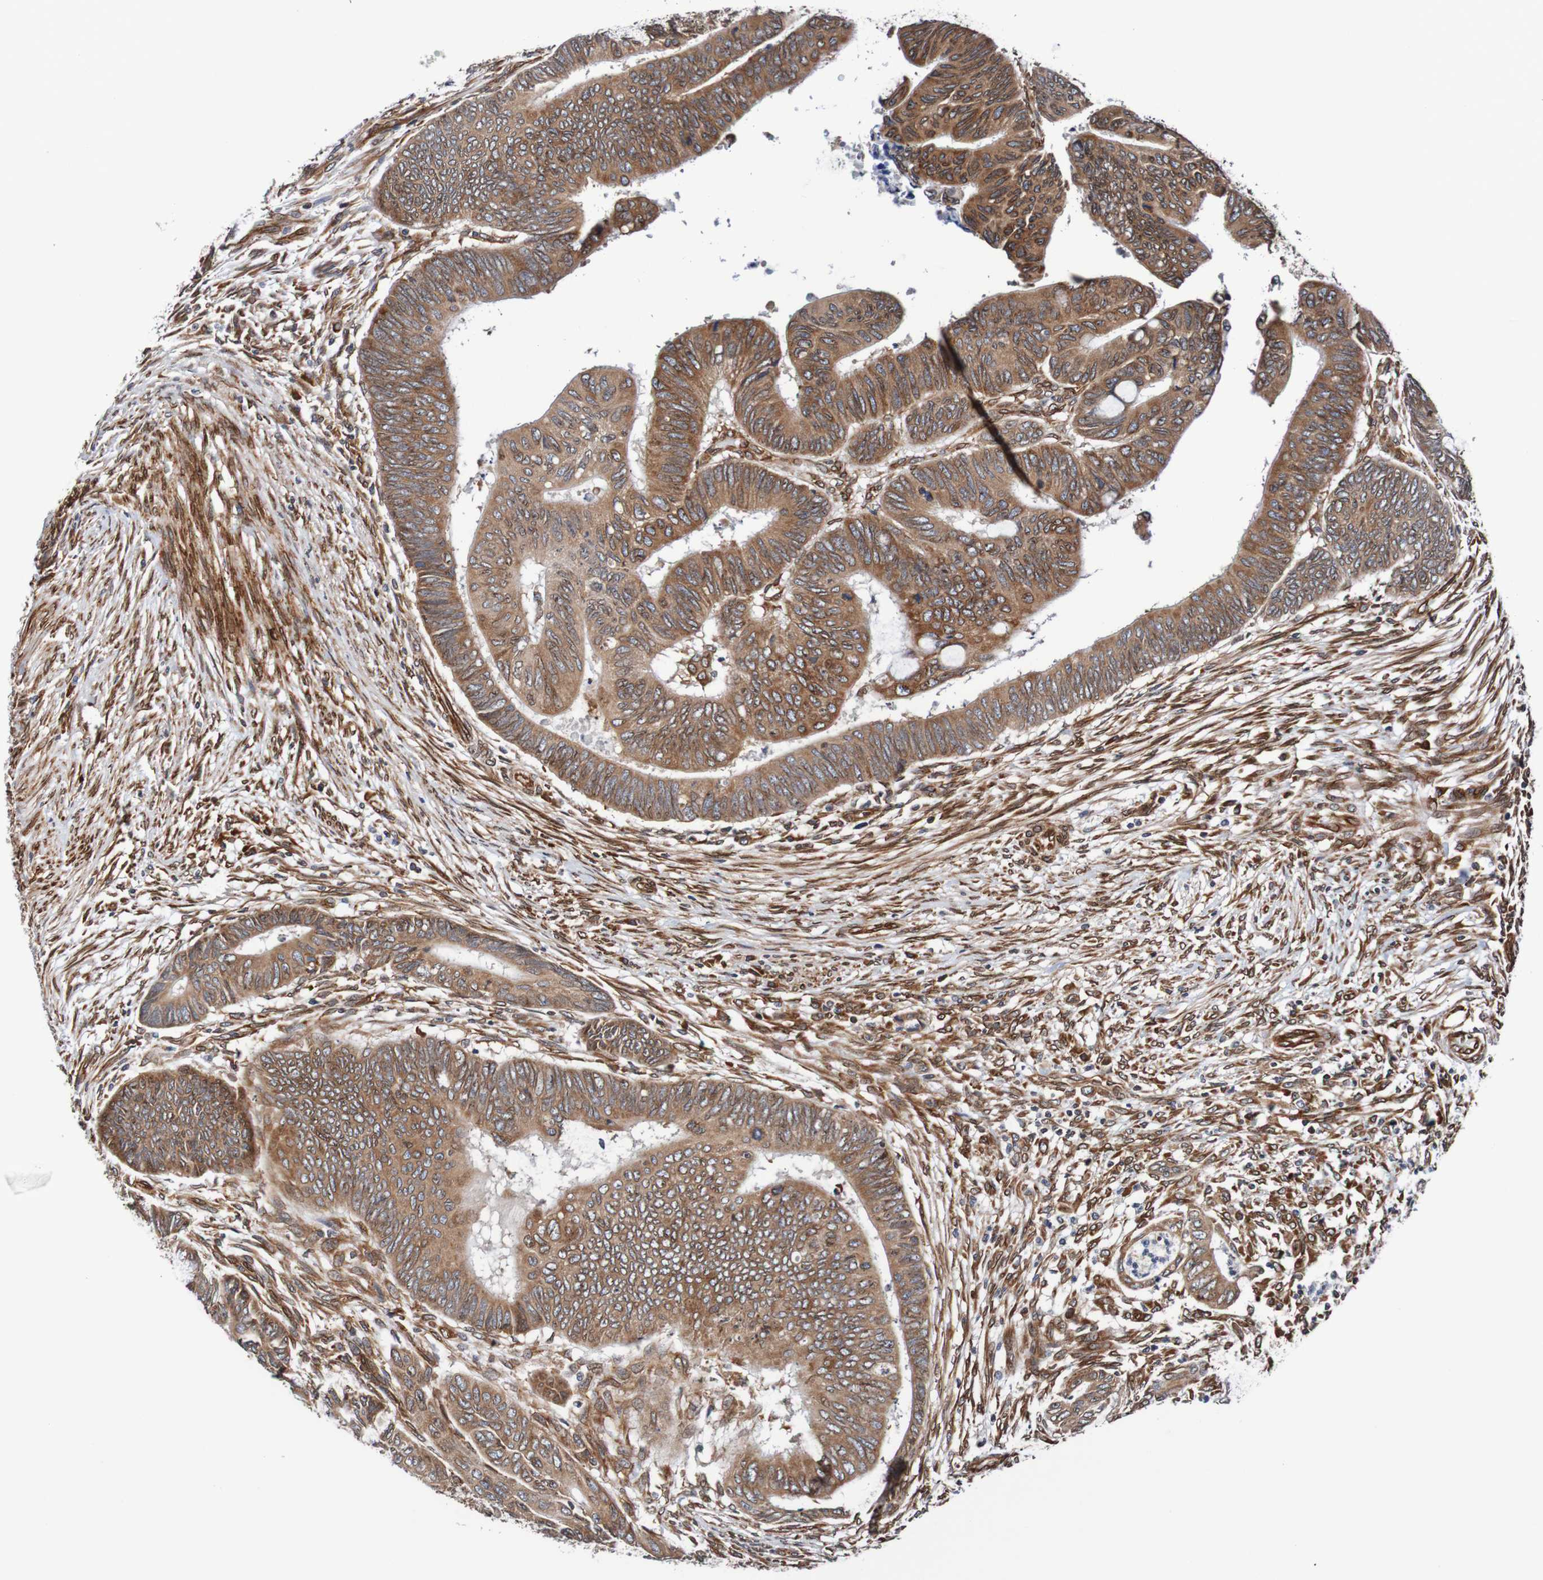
{"staining": {"intensity": "moderate", "quantity": ">75%", "location": "cytoplasmic/membranous,nuclear"}, "tissue": "colorectal cancer", "cell_type": "Tumor cells", "image_type": "cancer", "snomed": [{"axis": "morphology", "description": "Normal tissue, NOS"}, {"axis": "morphology", "description": "Adenocarcinoma, NOS"}, {"axis": "topography", "description": "Rectum"}, {"axis": "topography", "description": "Peripheral nerve tissue"}], "caption": "DAB immunohistochemical staining of human adenocarcinoma (colorectal) reveals moderate cytoplasmic/membranous and nuclear protein staining in about >75% of tumor cells. (Stains: DAB in brown, nuclei in blue, Microscopy: brightfield microscopy at high magnification).", "gene": "TMEM109", "patient": {"sex": "male", "age": 92}}